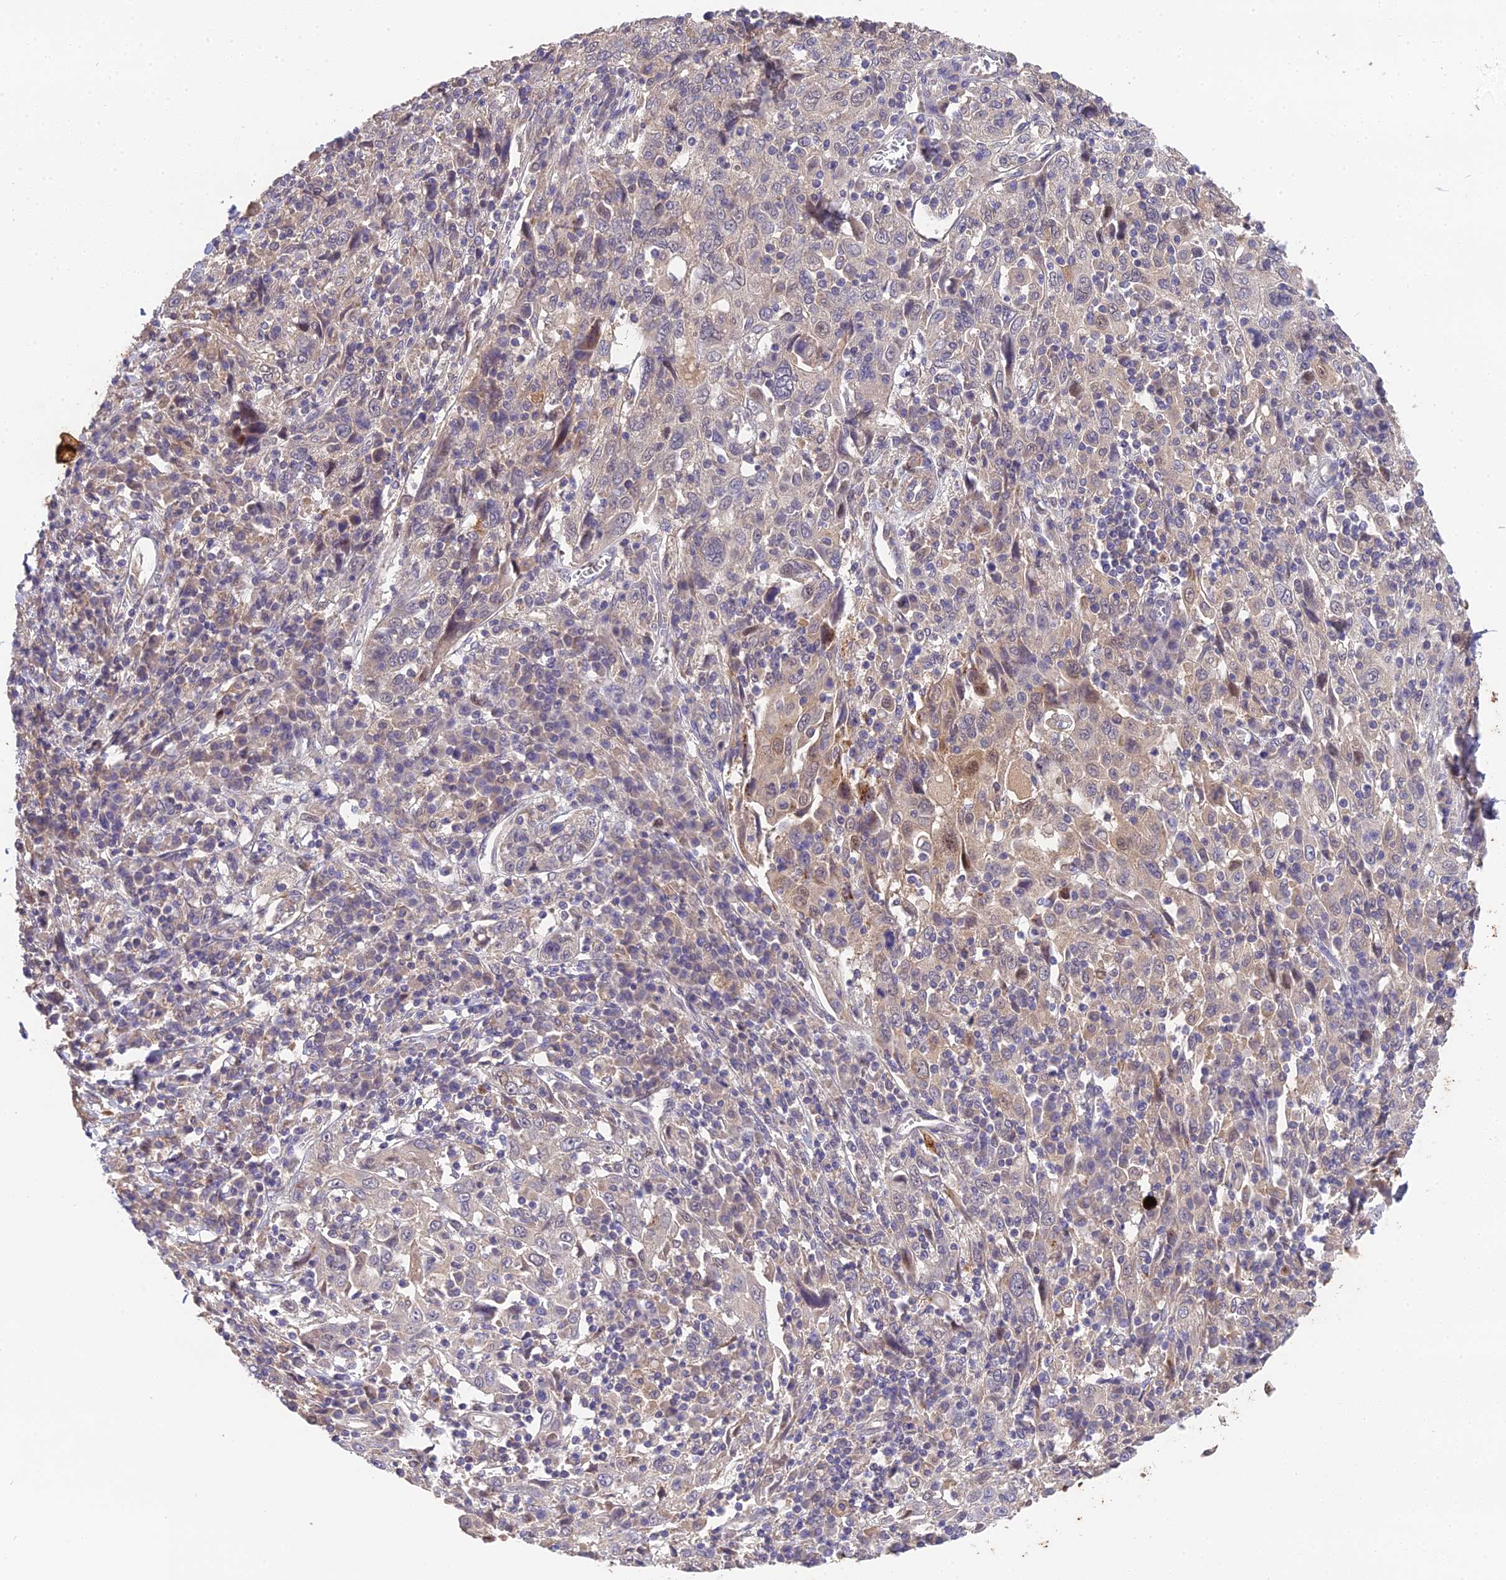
{"staining": {"intensity": "negative", "quantity": "none", "location": "none"}, "tissue": "cervical cancer", "cell_type": "Tumor cells", "image_type": "cancer", "snomed": [{"axis": "morphology", "description": "Squamous cell carcinoma, NOS"}, {"axis": "topography", "description": "Cervix"}], "caption": "A histopathology image of cervical cancer stained for a protein reveals no brown staining in tumor cells.", "gene": "PUS10", "patient": {"sex": "female", "age": 46}}